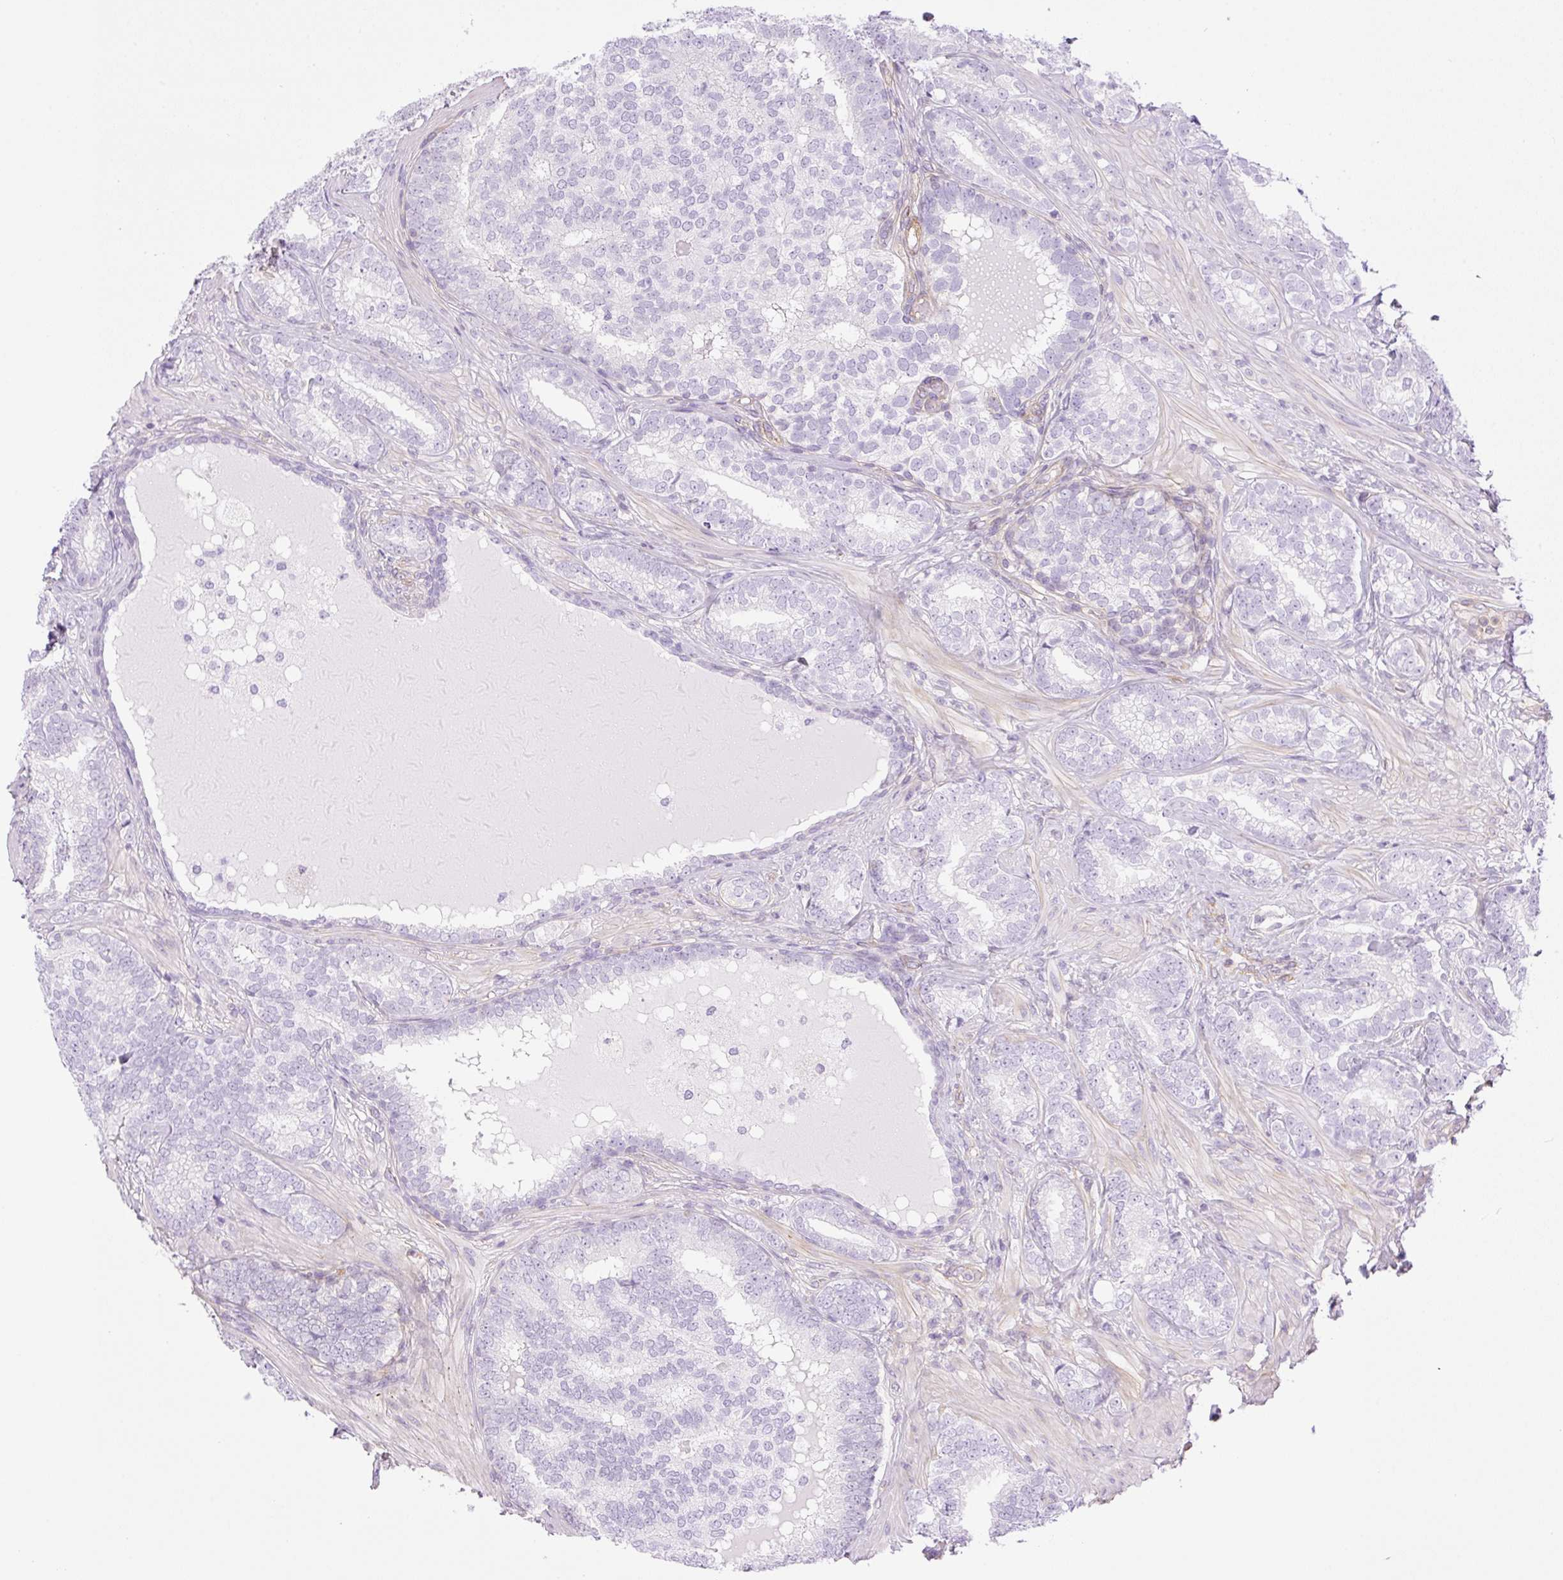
{"staining": {"intensity": "negative", "quantity": "none", "location": "none"}, "tissue": "prostate cancer", "cell_type": "Tumor cells", "image_type": "cancer", "snomed": [{"axis": "morphology", "description": "Adenocarcinoma, High grade"}, {"axis": "topography", "description": "Prostate"}], "caption": "This is an immunohistochemistry (IHC) histopathology image of high-grade adenocarcinoma (prostate). There is no staining in tumor cells.", "gene": "EHD3", "patient": {"sex": "male", "age": 72}}